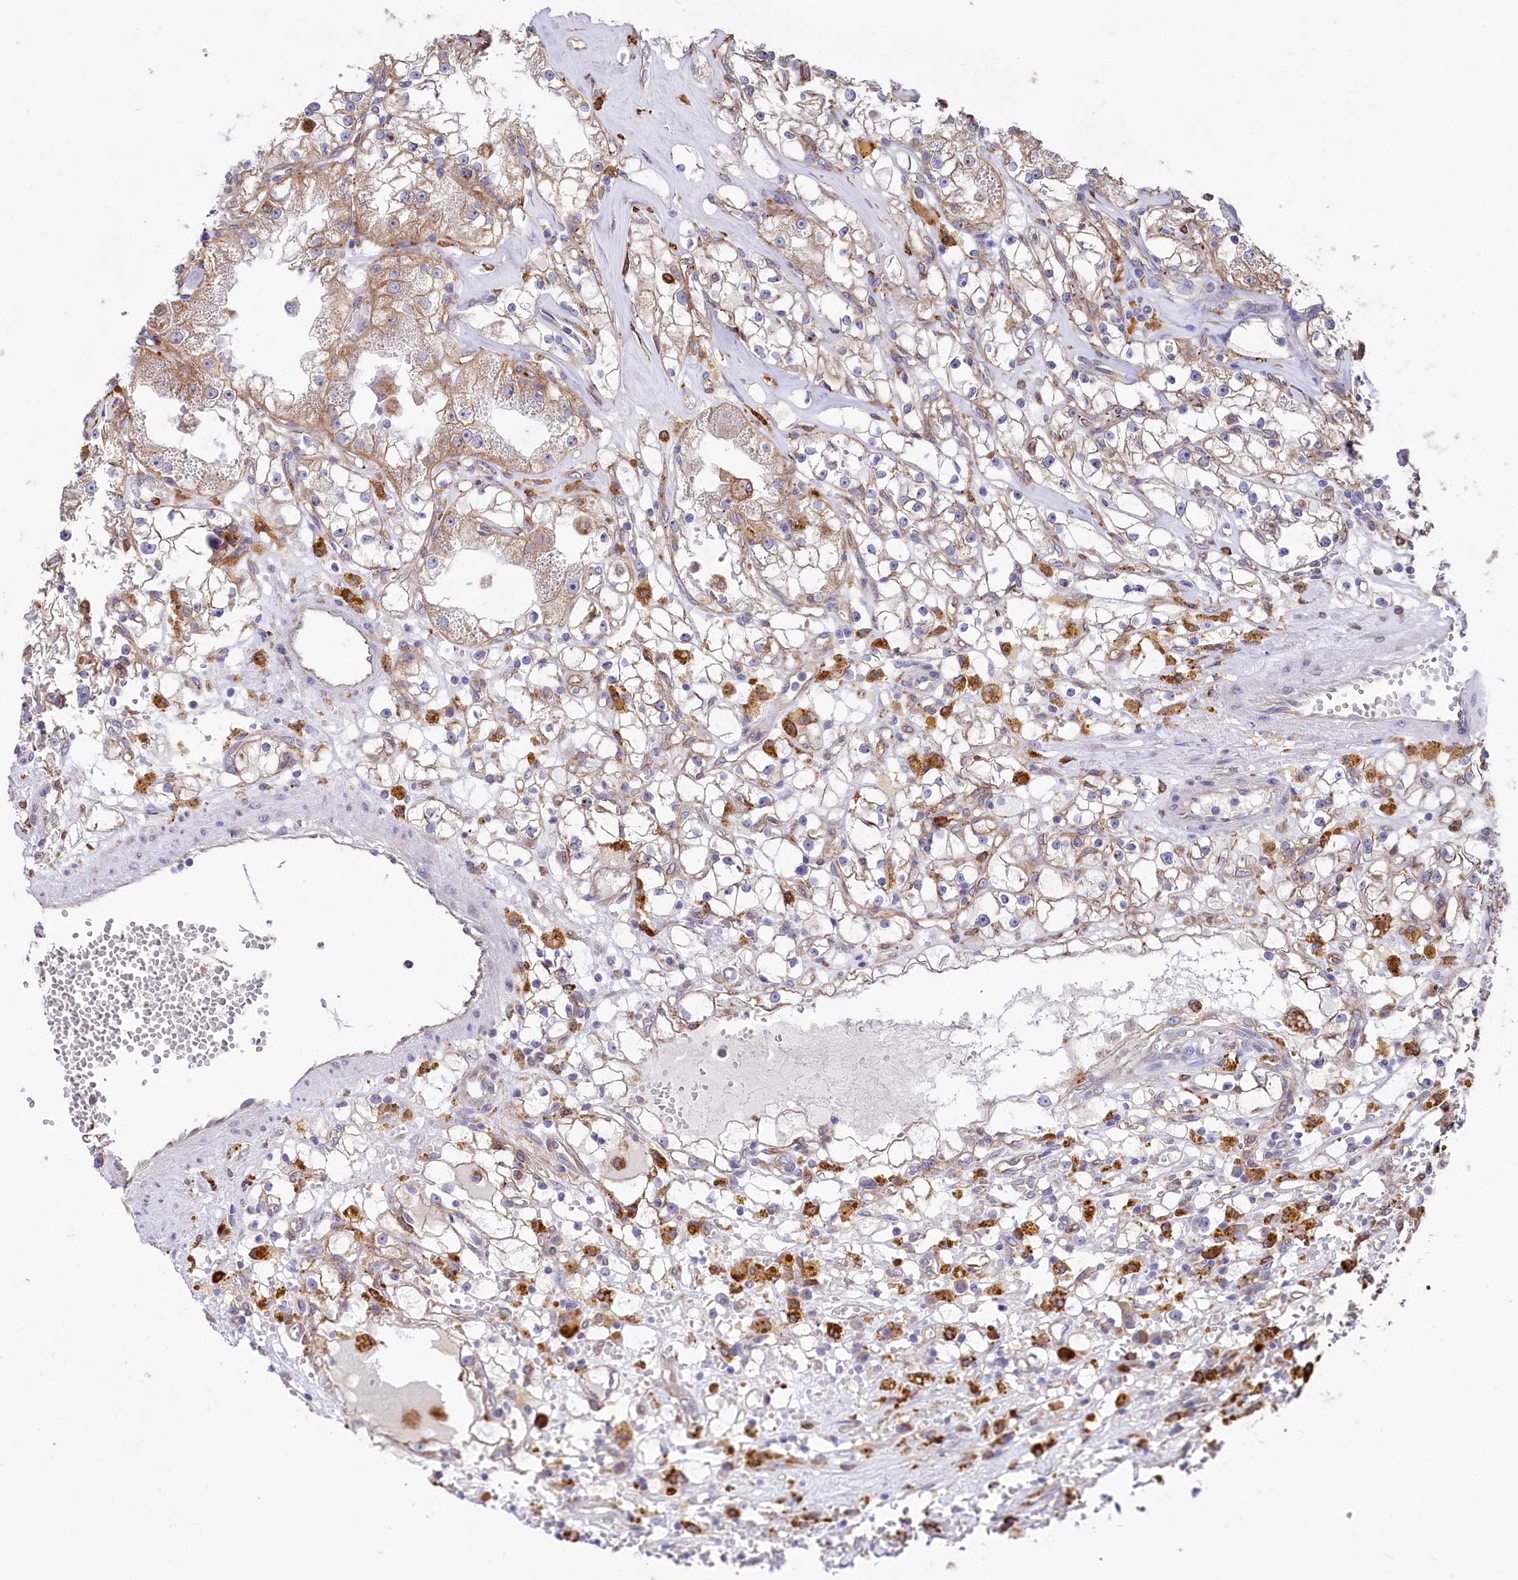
{"staining": {"intensity": "weak", "quantity": "25%-75%", "location": "cytoplasmic/membranous"}, "tissue": "renal cancer", "cell_type": "Tumor cells", "image_type": "cancer", "snomed": [{"axis": "morphology", "description": "Adenocarcinoma, NOS"}, {"axis": "topography", "description": "Kidney"}], "caption": "Adenocarcinoma (renal) stained for a protein (brown) displays weak cytoplasmic/membranous positive expression in about 25%-75% of tumor cells.", "gene": "CHID1", "patient": {"sex": "male", "age": 56}}